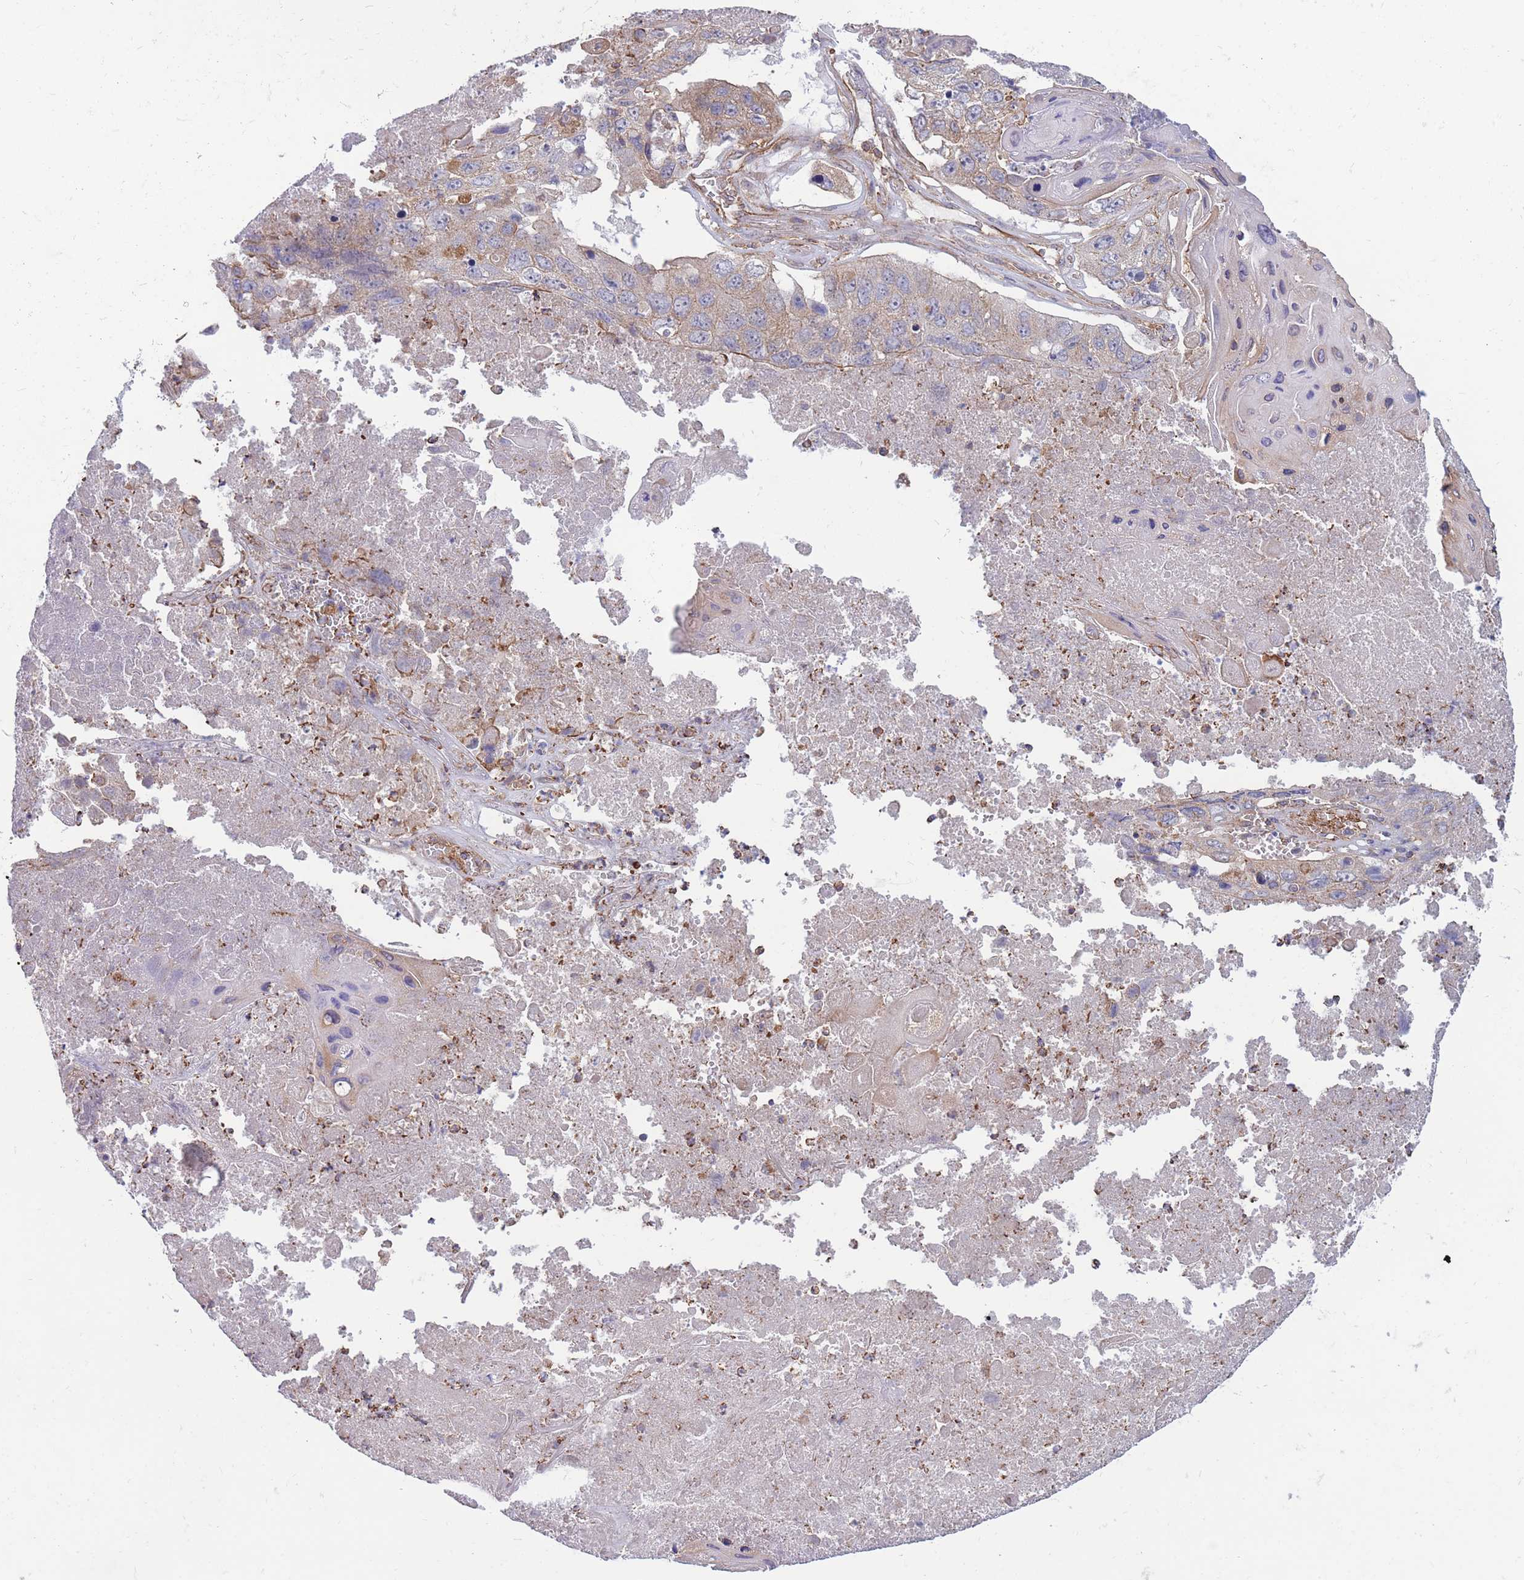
{"staining": {"intensity": "moderate", "quantity": "<25%", "location": "cytoplasmic/membranous"}, "tissue": "lung cancer", "cell_type": "Tumor cells", "image_type": "cancer", "snomed": [{"axis": "morphology", "description": "Squamous cell carcinoma, NOS"}, {"axis": "topography", "description": "Lung"}], "caption": "A low amount of moderate cytoplasmic/membranous positivity is seen in about <25% of tumor cells in squamous cell carcinoma (lung) tissue.", "gene": "GGA1", "patient": {"sex": "male", "age": 61}}